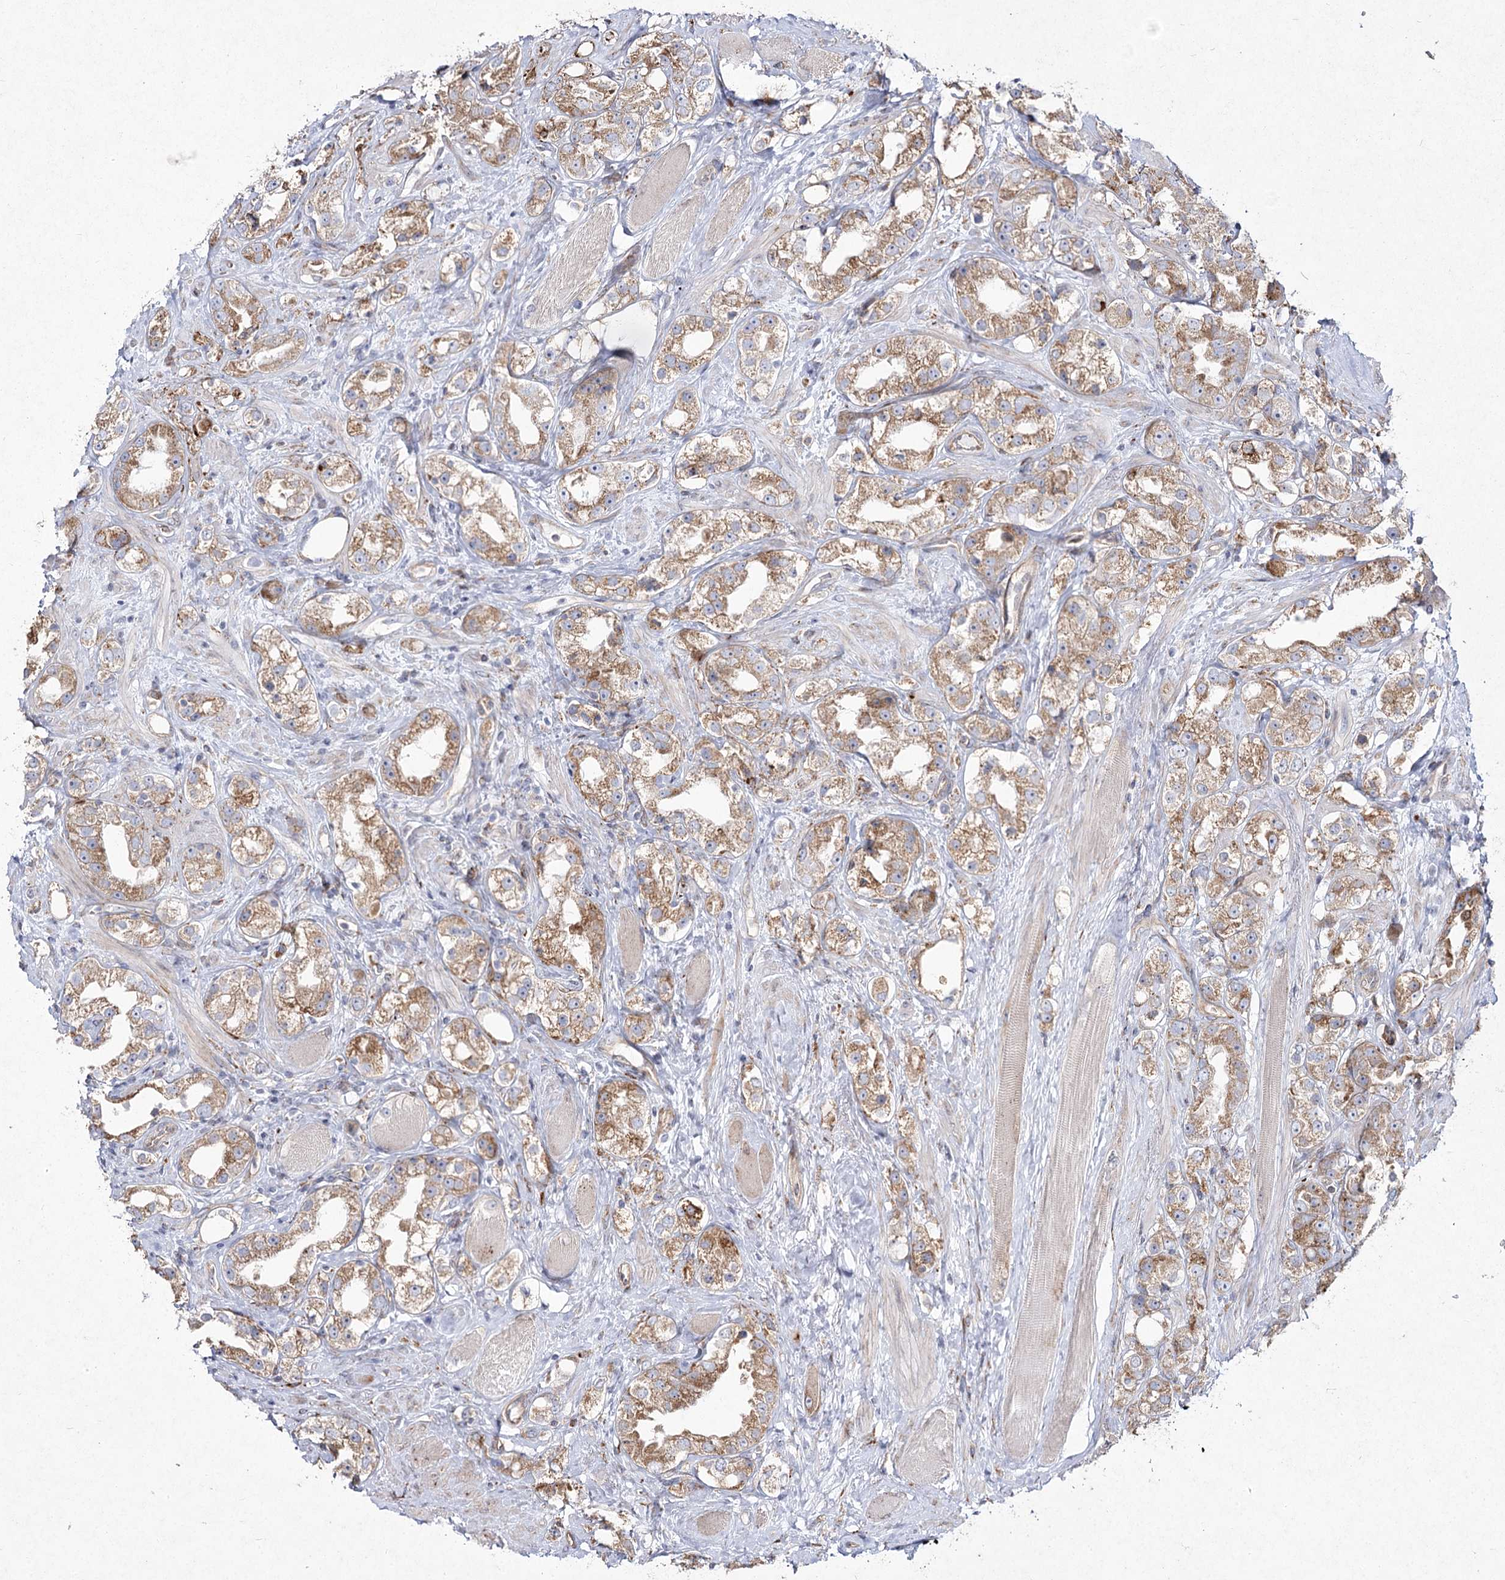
{"staining": {"intensity": "moderate", "quantity": ">75%", "location": "cytoplasmic/membranous"}, "tissue": "prostate cancer", "cell_type": "Tumor cells", "image_type": "cancer", "snomed": [{"axis": "morphology", "description": "Adenocarcinoma, NOS"}, {"axis": "topography", "description": "Prostate"}], "caption": "About >75% of tumor cells in human adenocarcinoma (prostate) demonstrate moderate cytoplasmic/membranous protein staining as visualized by brown immunohistochemical staining.", "gene": "NHLRC2", "patient": {"sex": "male", "age": 79}}